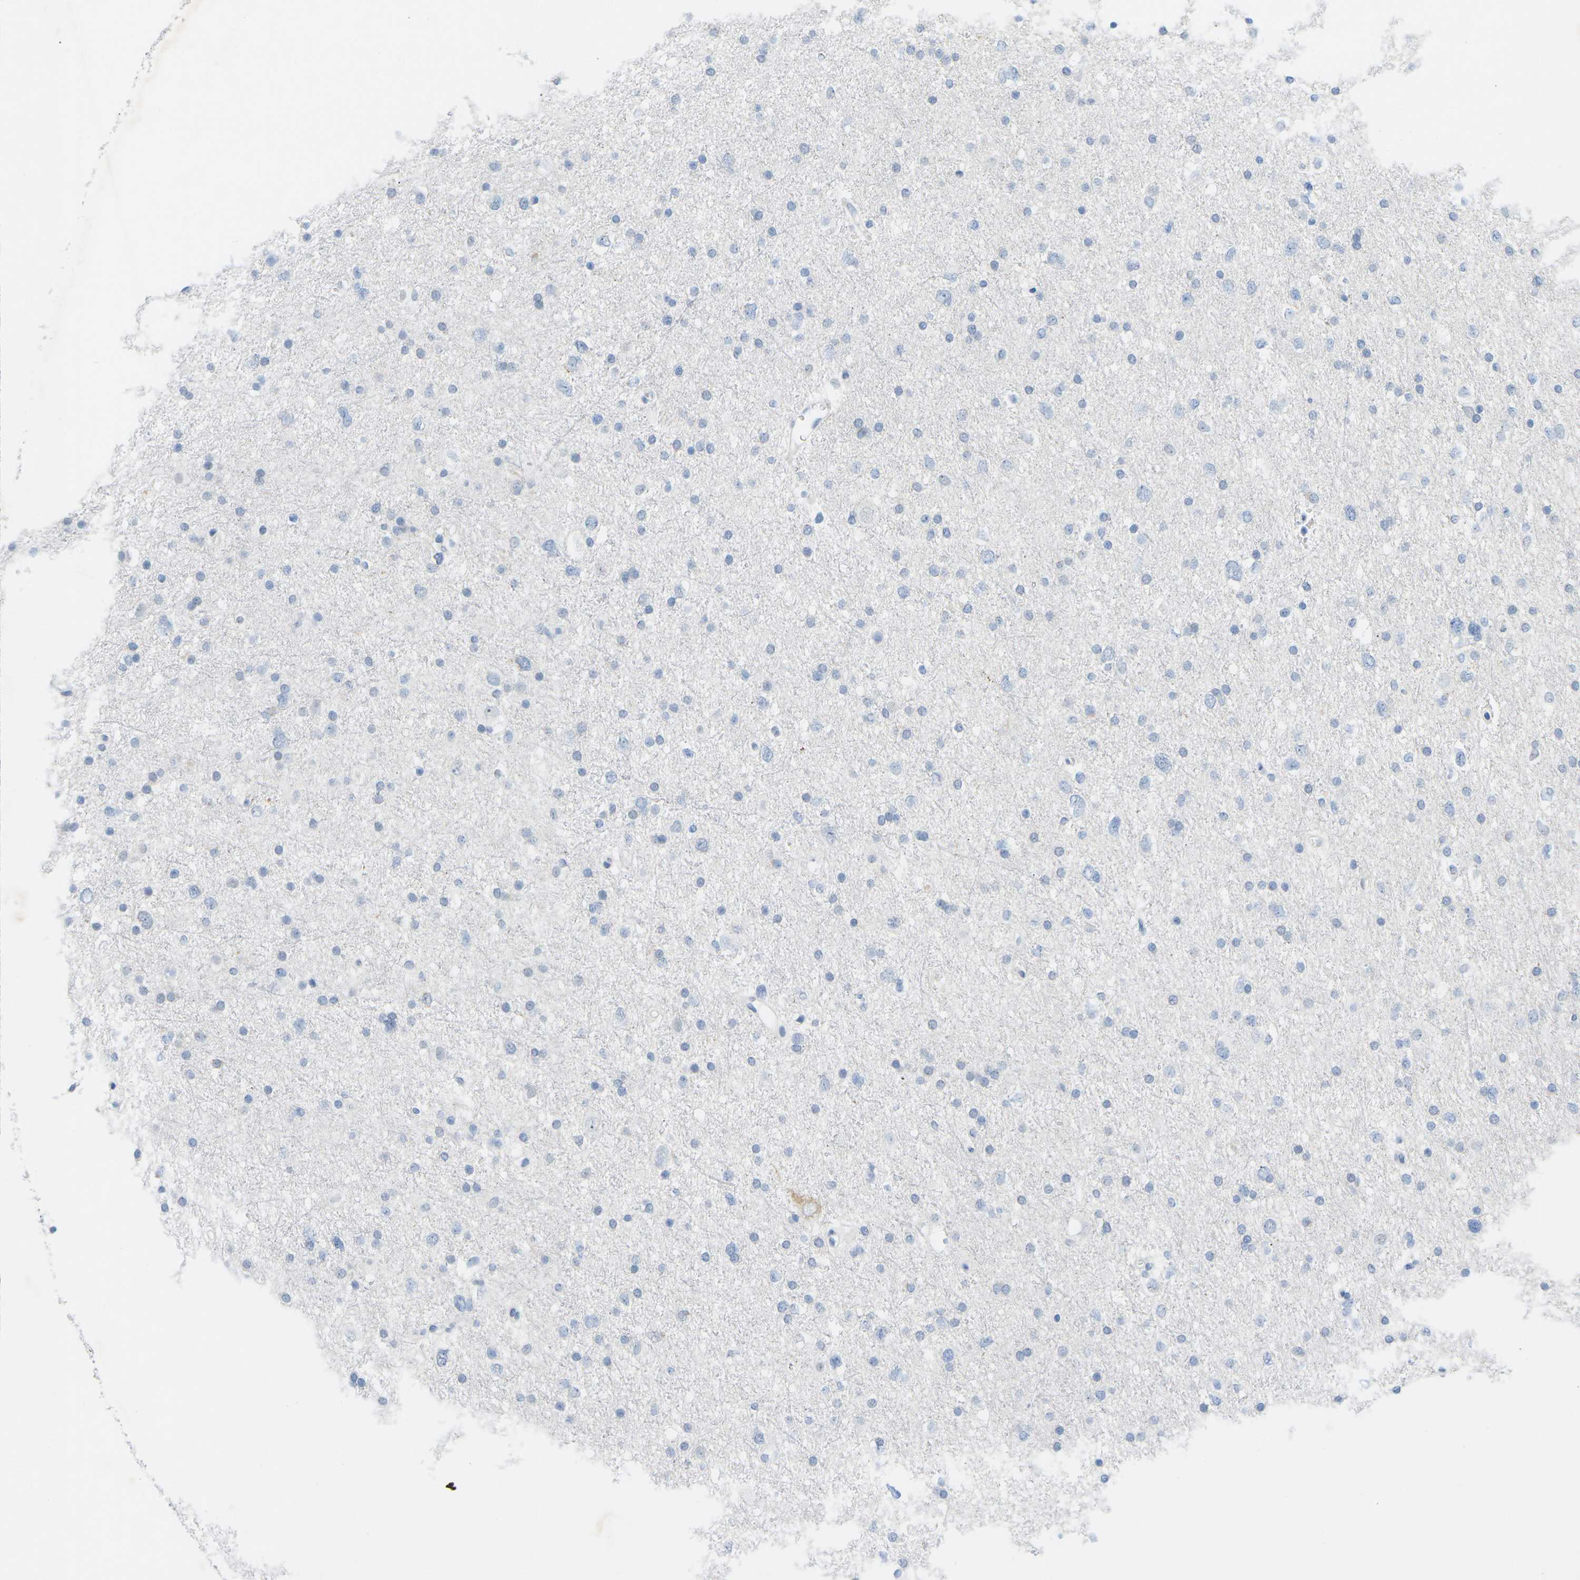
{"staining": {"intensity": "negative", "quantity": "none", "location": "none"}, "tissue": "glioma", "cell_type": "Tumor cells", "image_type": "cancer", "snomed": [{"axis": "morphology", "description": "Glioma, malignant, Low grade"}, {"axis": "topography", "description": "Brain"}], "caption": "Malignant glioma (low-grade) was stained to show a protein in brown. There is no significant positivity in tumor cells.", "gene": "HLTF", "patient": {"sex": "female", "age": 37}}